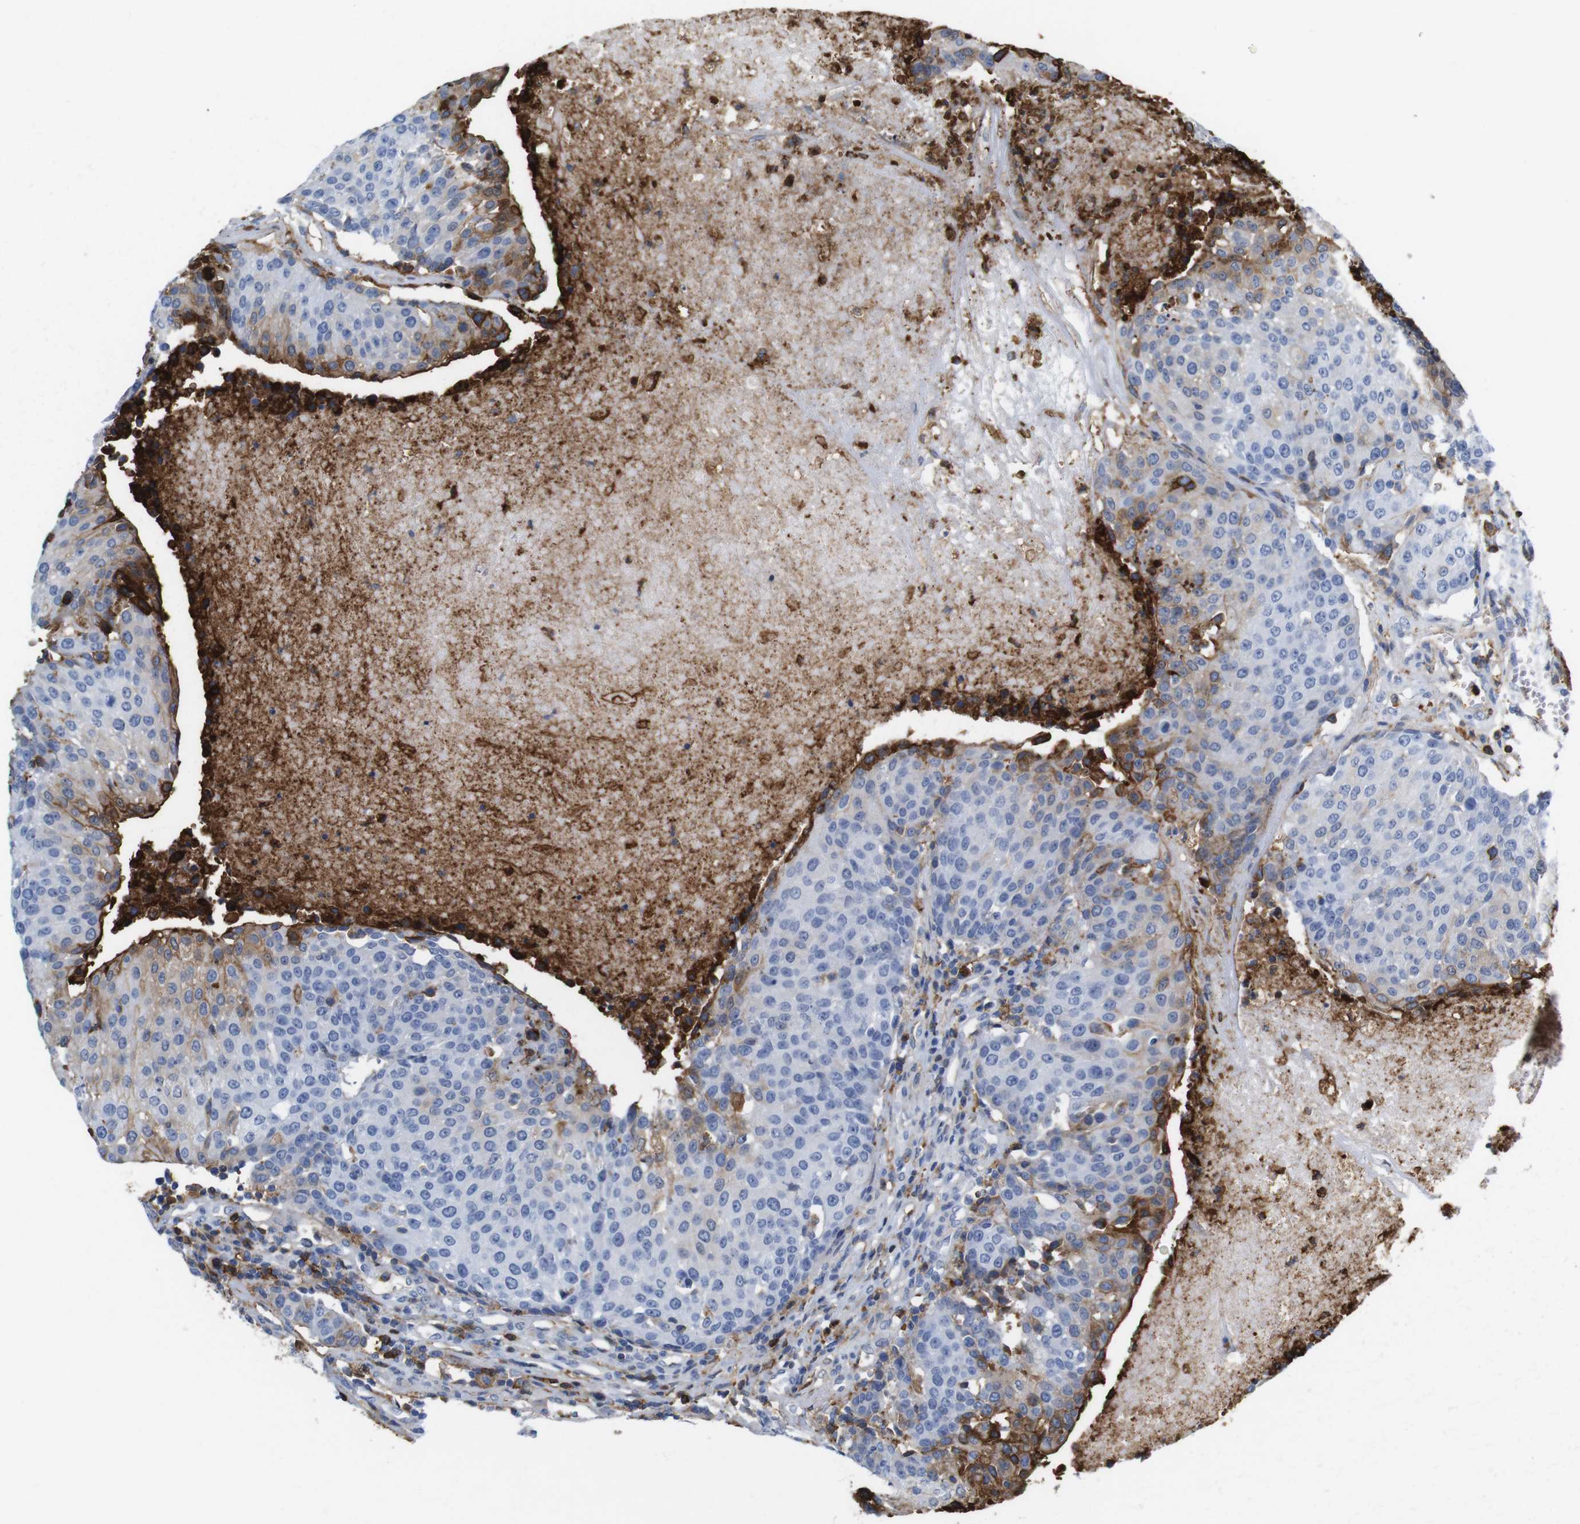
{"staining": {"intensity": "weak", "quantity": "<25%", "location": "cytoplasmic/membranous"}, "tissue": "urothelial cancer", "cell_type": "Tumor cells", "image_type": "cancer", "snomed": [{"axis": "morphology", "description": "Urothelial carcinoma, High grade"}, {"axis": "topography", "description": "Urinary bladder"}], "caption": "DAB (3,3'-diaminobenzidine) immunohistochemical staining of human high-grade urothelial carcinoma demonstrates no significant expression in tumor cells. (Stains: DAB (3,3'-diaminobenzidine) immunohistochemistry with hematoxylin counter stain, Microscopy: brightfield microscopy at high magnification).", "gene": "ANXA1", "patient": {"sex": "female", "age": 85}}